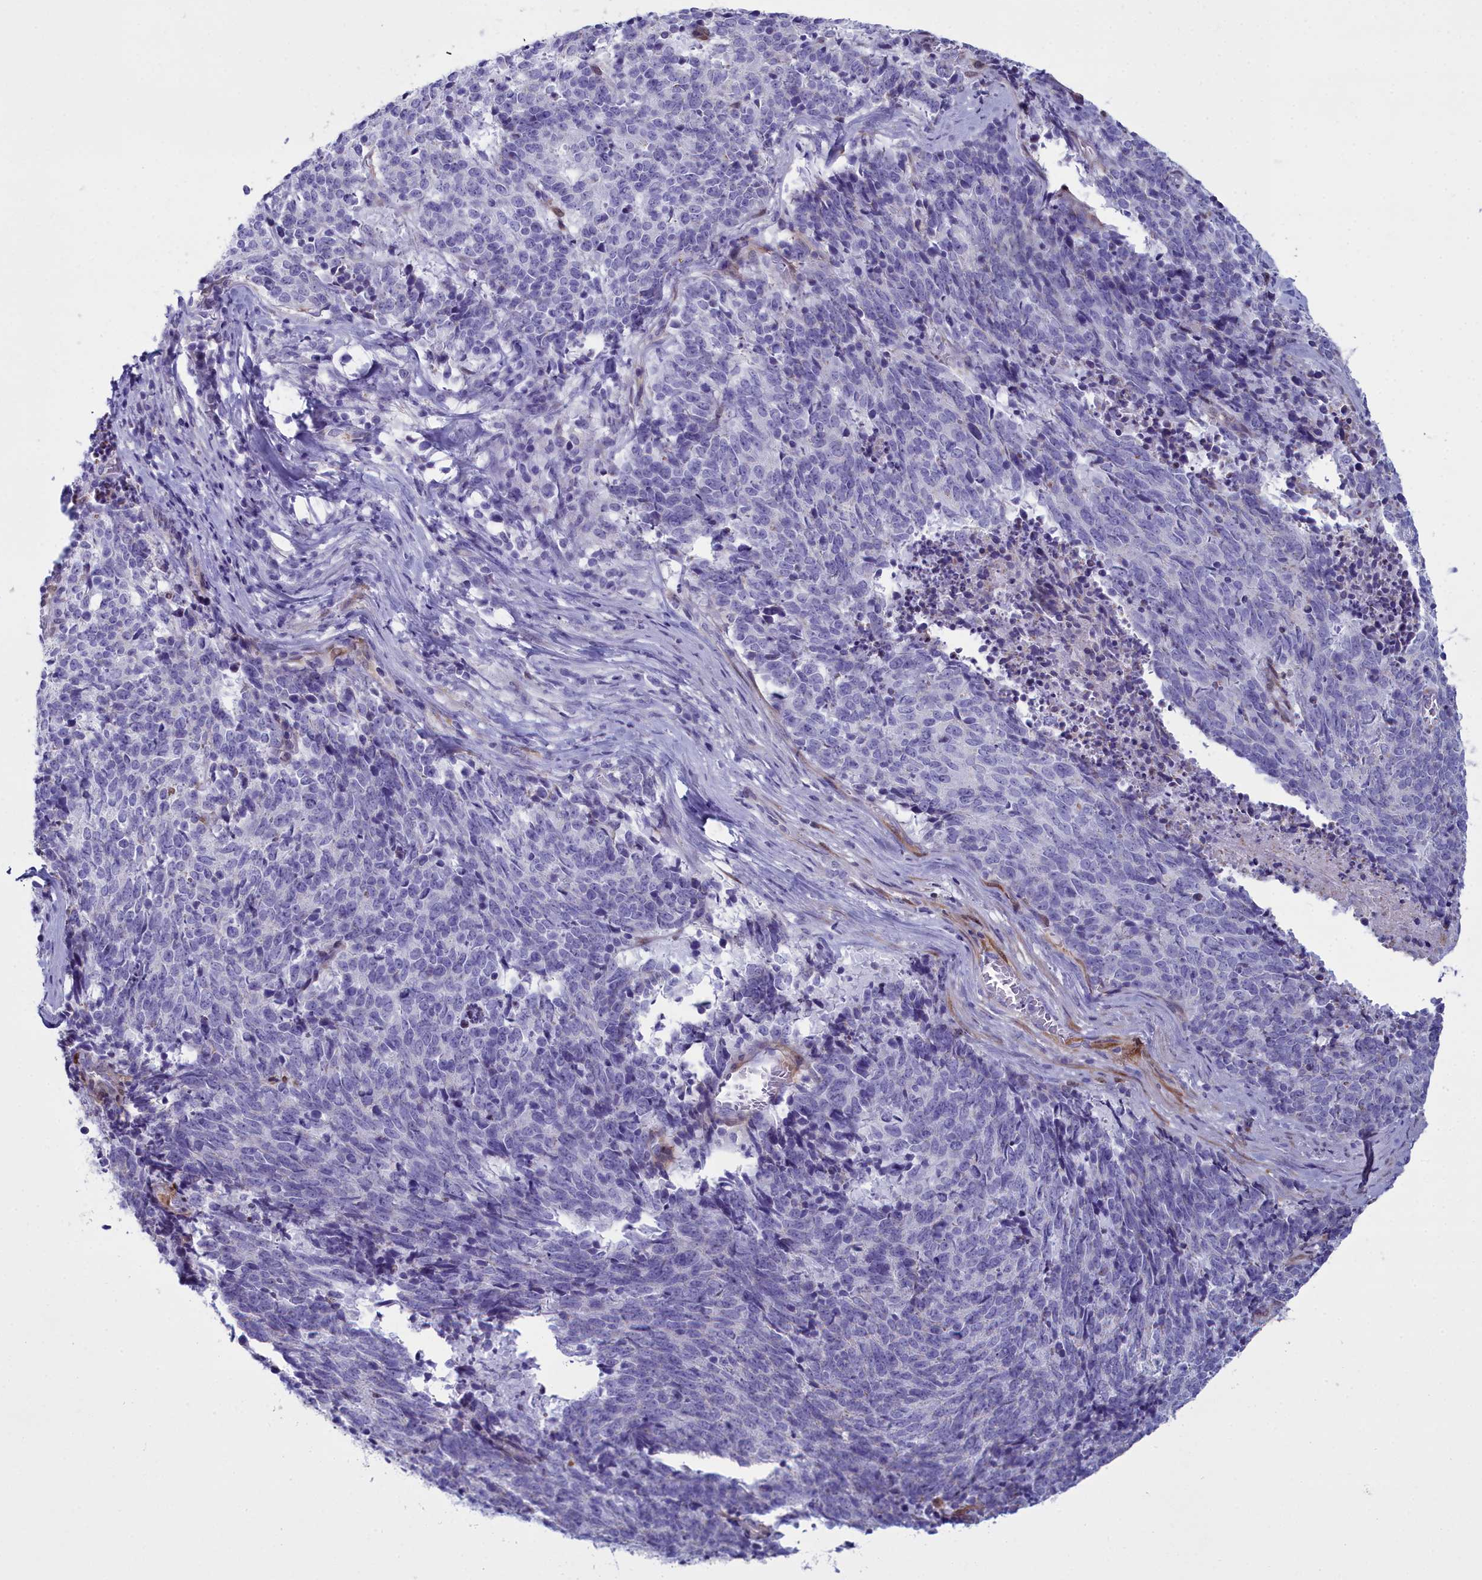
{"staining": {"intensity": "negative", "quantity": "none", "location": "none"}, "tissue": "cervical cancer", "cell_type": "Tumor cells", "image_type": "cancer", "snomed": [{"axis": "morphology", "description": "Squamous cell carcinoma, NOS"}, {"axis": "topography", "description": "Cervix"}], "caption": "High power microscopy histopathology image of an immunohistochemistry image of squamous cell carcinoma (cervical), revealing no significant staining in tumor cells. The staining is performed using DAB (3,3'-diaminobenzidine) brown chromogen with nuclei counter-stained in using hematoxylin.", "gene": "PPP1R14A", "patient": {"sex": "female", "age": 29}}